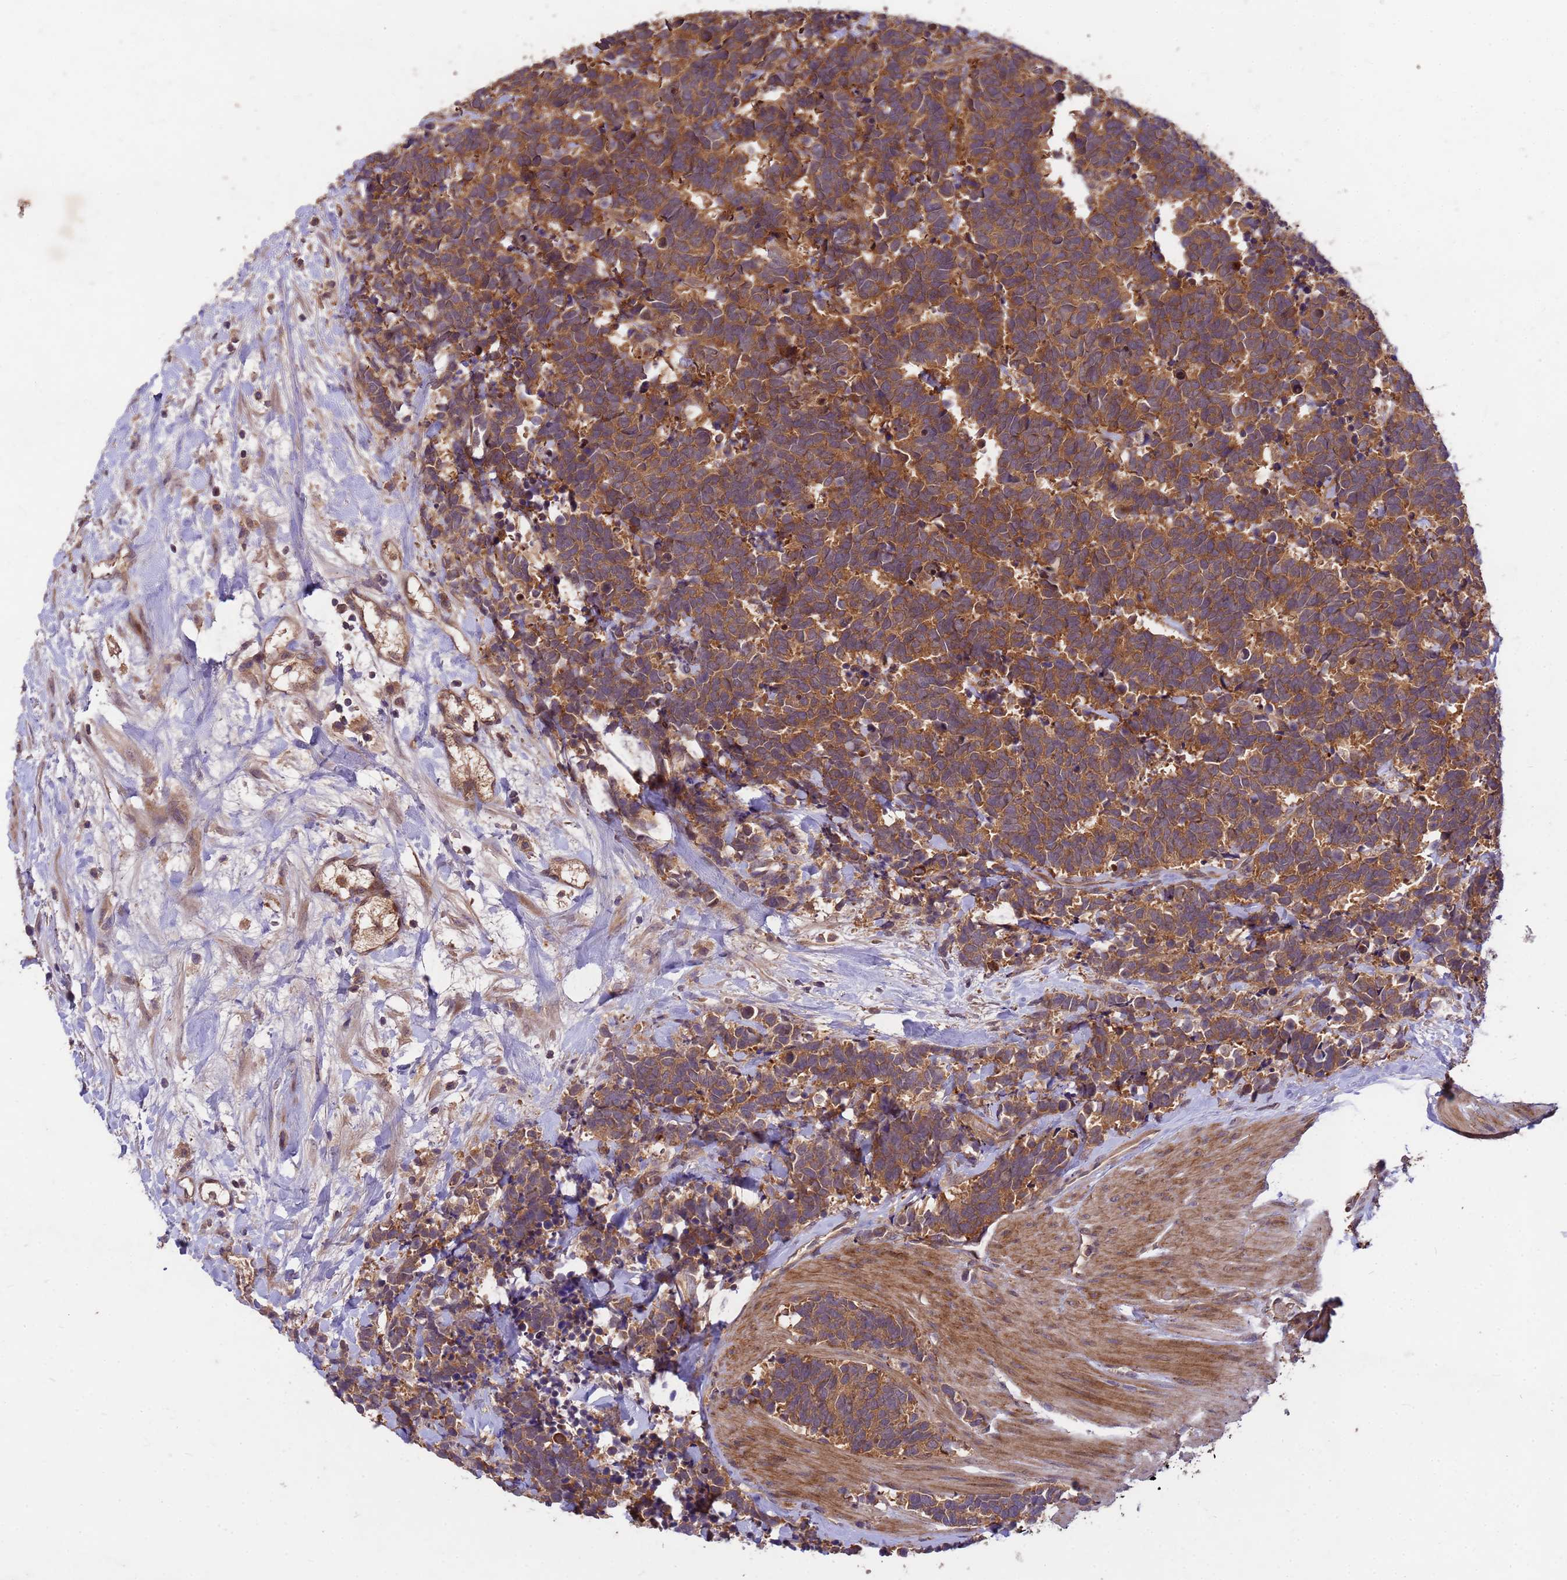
{"staining": {"intensity": "moderate", "quantity": ">75%", "location": "cytoplasmic/membranous"}, "tissue": "carcinoid", "cell_type": "Tumor cells", "image_type": "cancer", "snomed": [{"axis": "morphology", "description": "Carcinoma, NOS"}, {"axis": "morphology", "description": "Carcinoid, malignant, NOS"}, {"axis": "topography", "description": "Prostate"}], "caption": "Human carcinoma stained for a protein (brown) displays moderate cytoplasmic/membranous positive expression in about >75% of tumor cells.", "gene": "PPP2CB", "patient": {"sex": "male", "age": 57}}